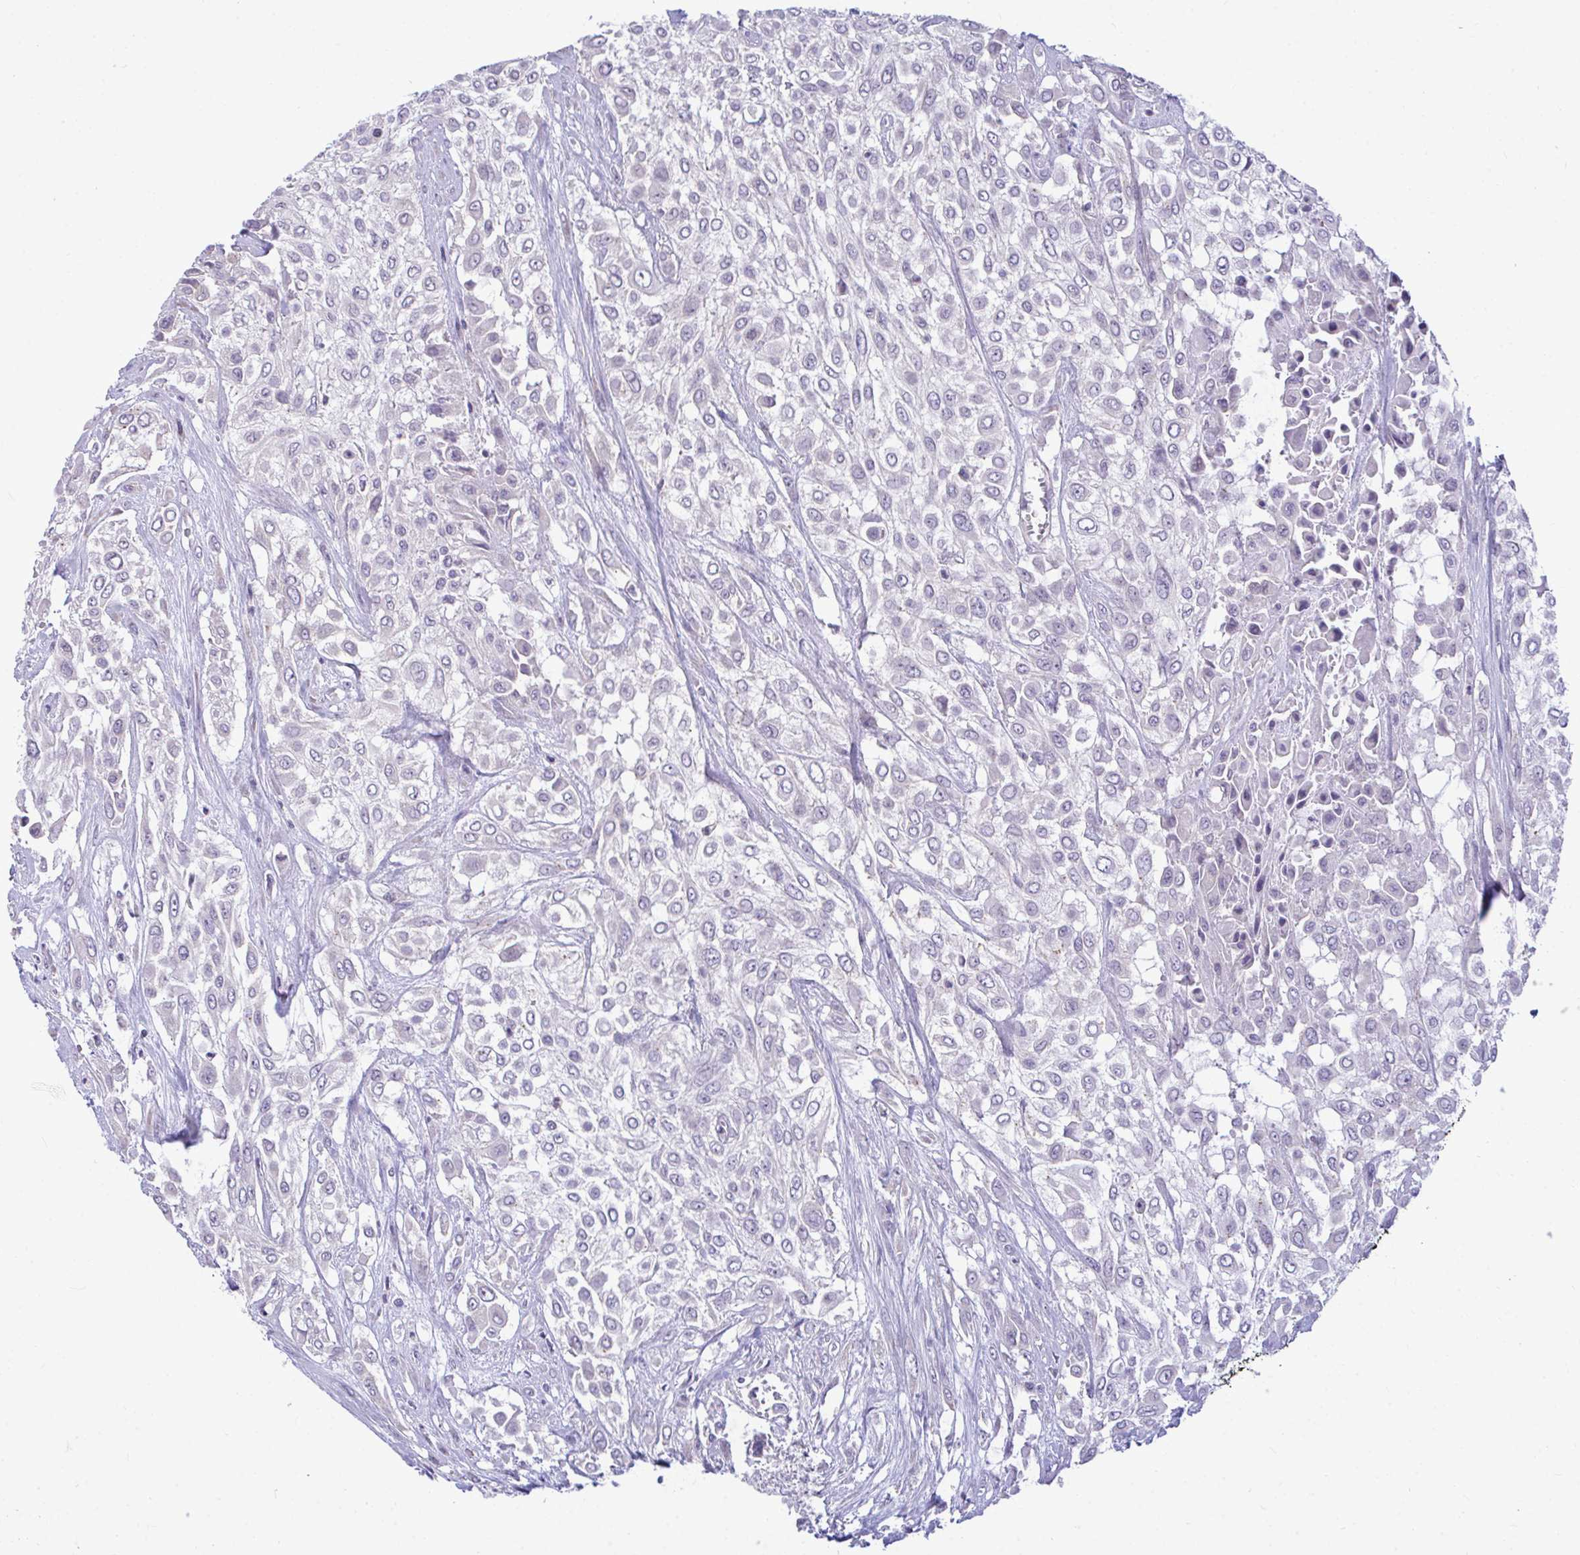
{"staining": {"intensity": "negative", "quantity": "none", "location": "none"}, "tissue": "urothelial cancer", "cell_type": "Tumor cells", "image_type": "cancer", "snomed": [{"axis": "morphology", "description": "Urothelial carcinoma, High grade"}, {"axis": "topography", "description": "Urinary bladder"}], "caption": "The immunohistochemistry (IHC) micrograph has no significant staining in tumor cells of urothelial cancer tissue. The staining is performed using DAB brown chromogen with nuclei counter-stained in using hematoxylin.", "gene": "PIGK", "patient": {"sex": "male", "age": 57}}